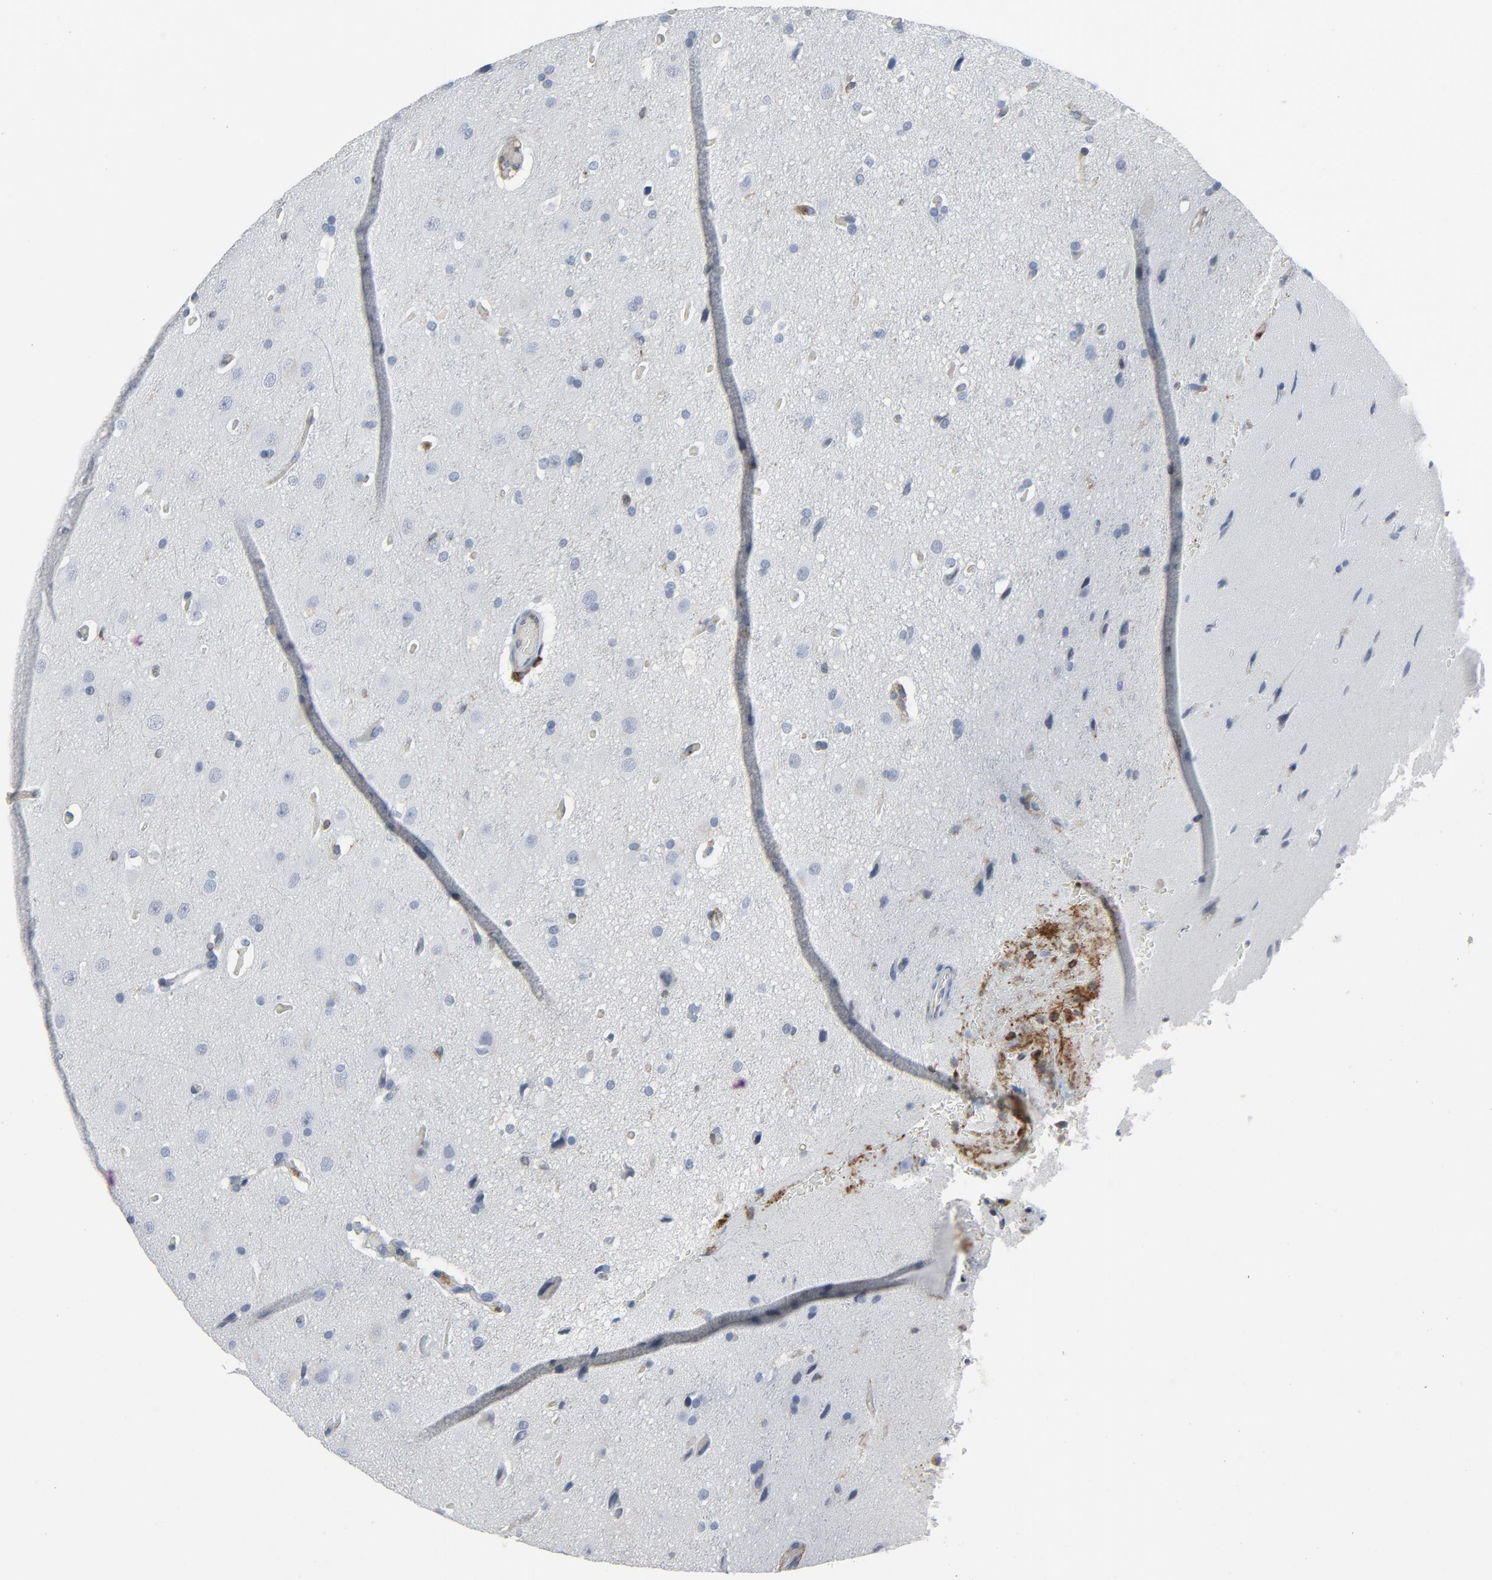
{"staining": {"intensity": "negative", "quantity": "none", "location": "none"}, "tissue": "glioma", "cell_type": "Tumor cells", "image_type": "cancer", "snomed": [{"axis": "morphology", "description": "Glioma, malignant, Low grade"}, {"axis": "topography", "description": "Cerebral cortex"}], "caption": "Histopathology image shows no protein staining in tumor cells of malignant glioma (low-grade) tissue.", "gene": "LCP2", "patient": {"sex": "female", "age": 47}}